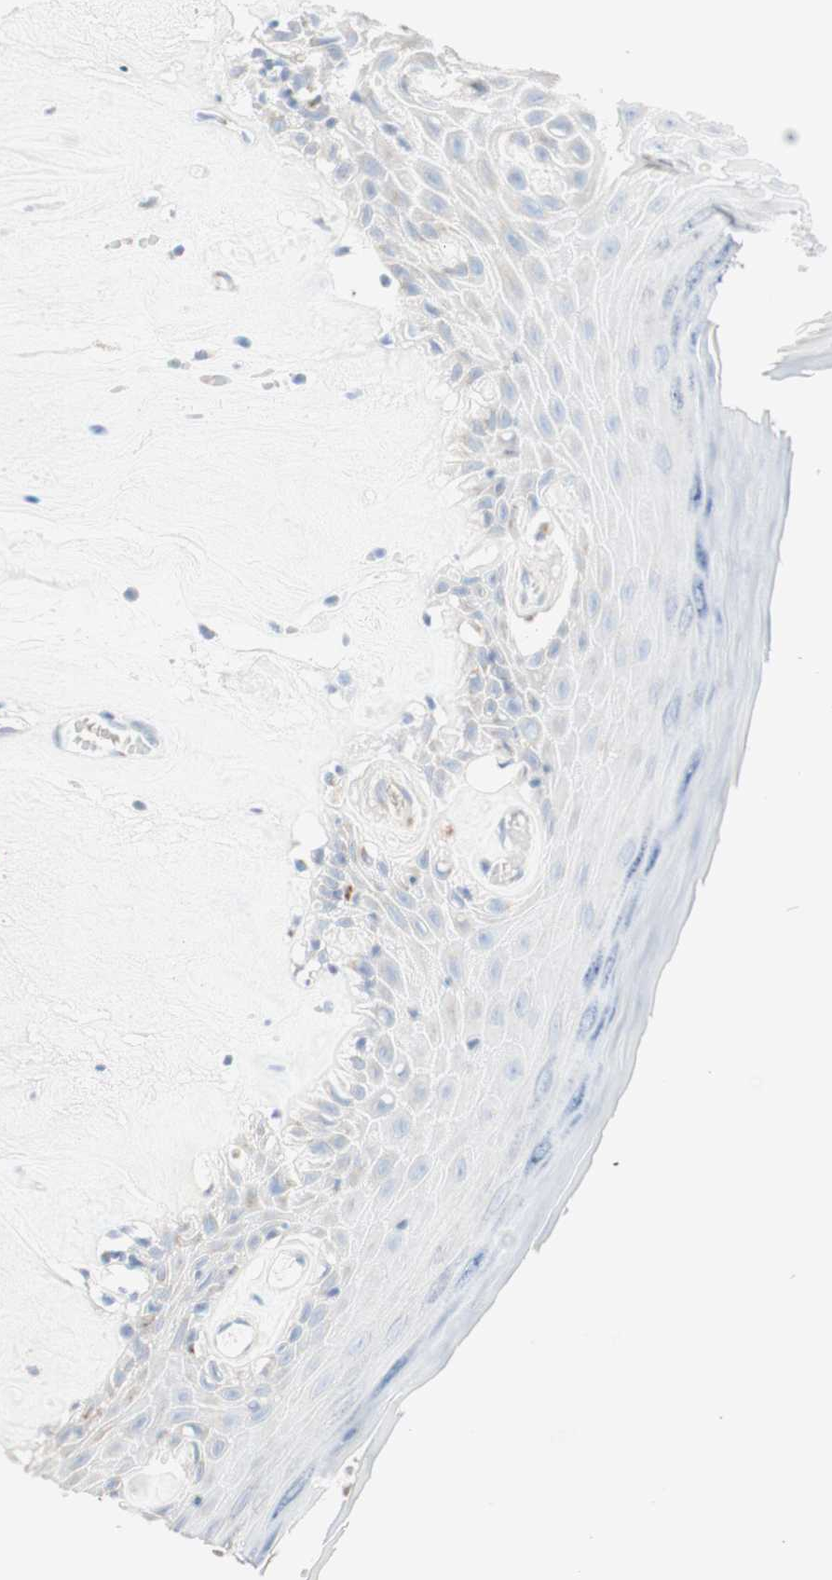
{"staining": {"intensity": "weak", "quantity": "<25%", "location": "cytoplasmic/membranous"}, "tissue": "skin", "cell_type": "Epidermal cells", "image_type": "normal", "snomed": [{"axis": "morphology", "description": "Normal tissue, NOS"}, {"axis": "morphology", "description": "Inflammation, NOS"}, {"axis": "topography", "description": "Vulva"}], "caption": "High power microscopy photomicrograph of an immunohistochemistry (IHC) micrograph of benign skin, revealing no significant positivity in epidermal cells. The staining is performed using DAB brown chromogen with nuclei counter-stained in using hematoxylin.", "gene": "MANEA", "patient": {"sex": "female", "age": 84}}